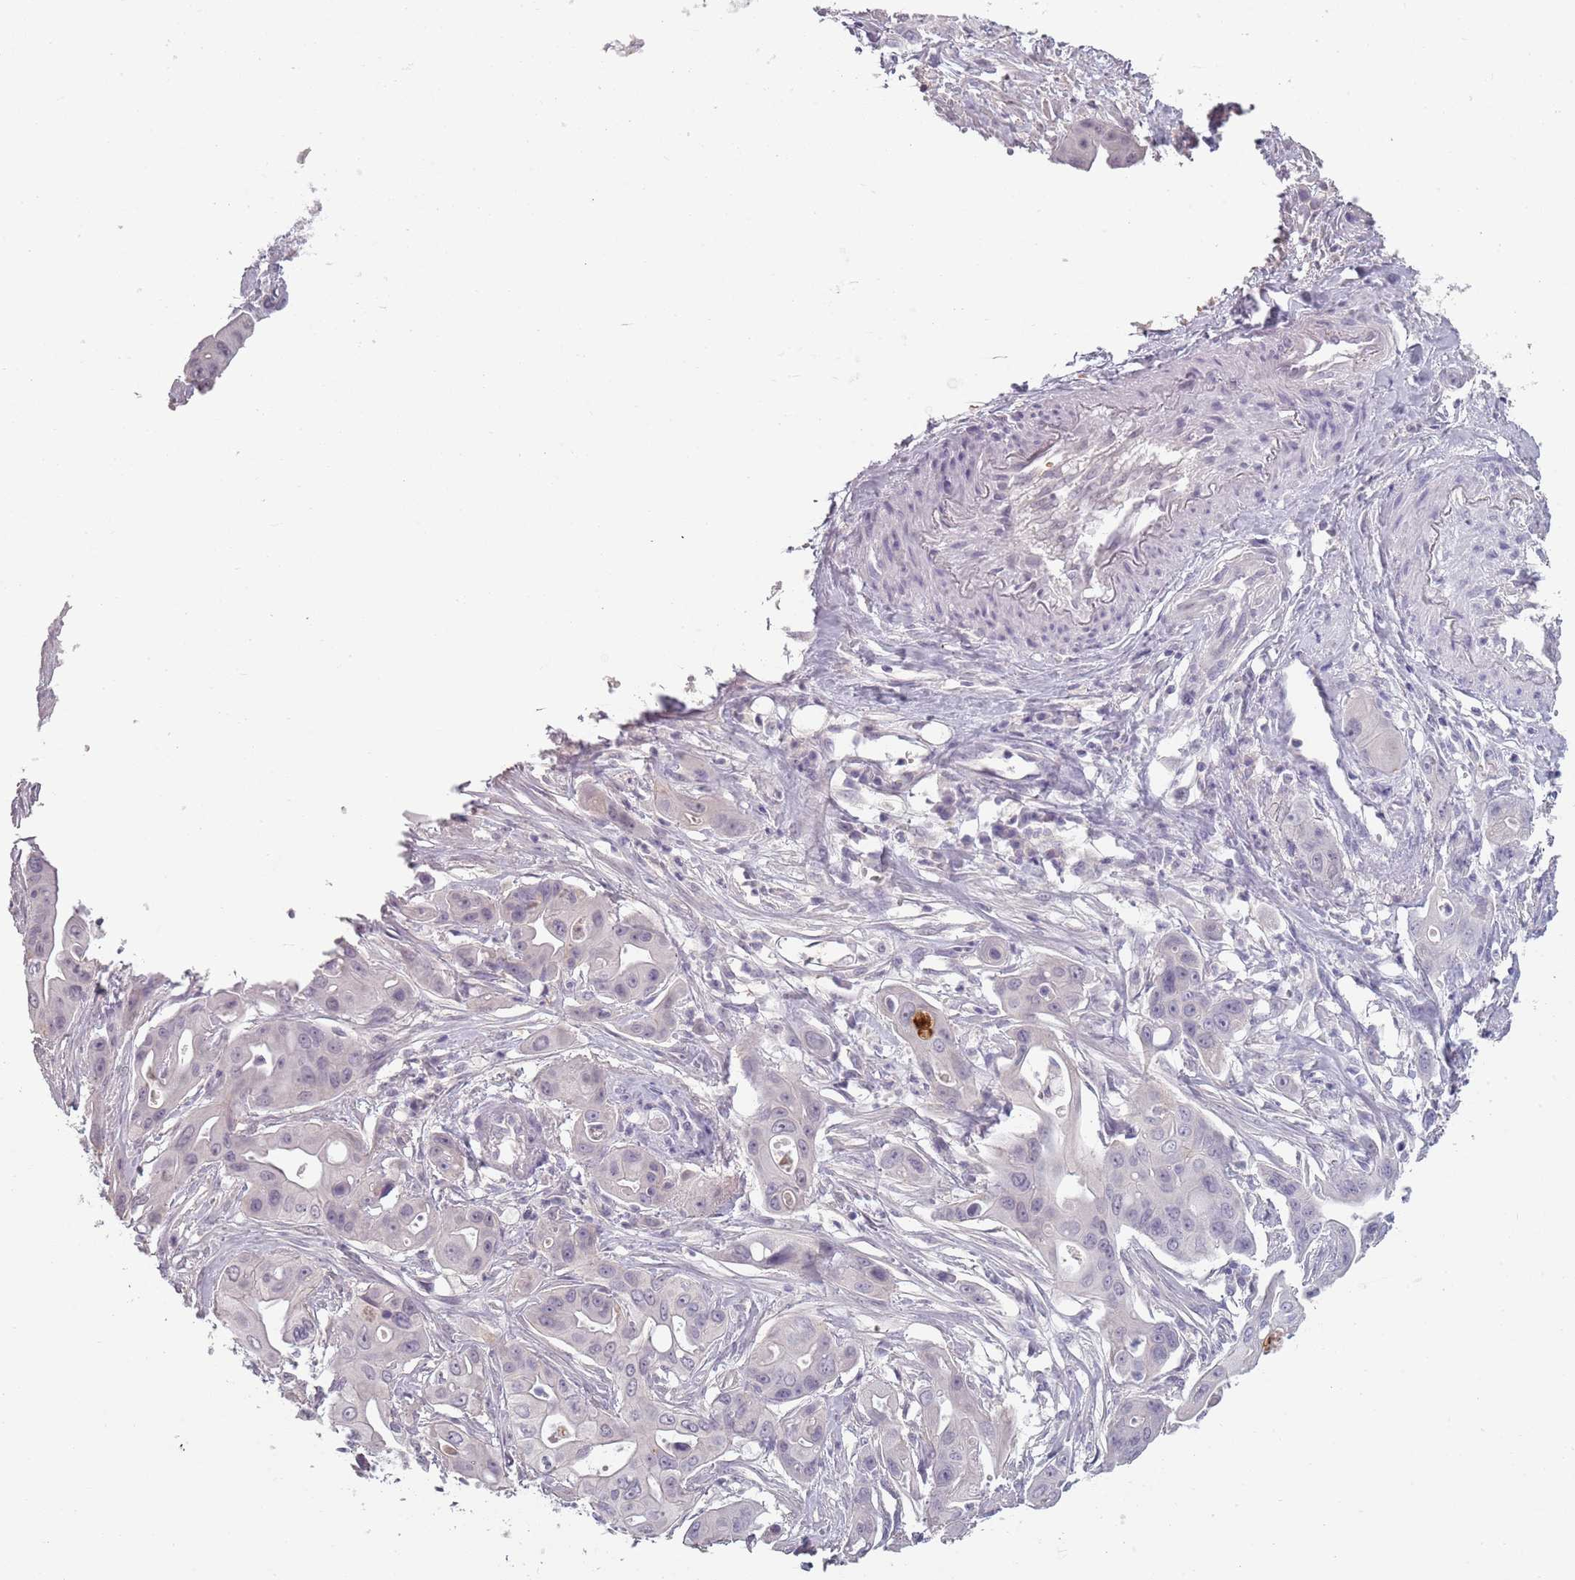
{"staining": {"intensity": "negative", "quantity": "none", "location": "none"}, "tissue": "ovarian cancer", "cell_type": "Tumor cells", "image_type": "cancer", "snomed": [{"axis": "morphology", "description": "Cystadenocarcinoma, mucinous, NOS"}, {"axis": "topography", "description": "Ovary"}], "caption": "Protein analysis of ovarian mucinous cystadenocarcinoma reveals no significant positivity in tumor cells. (DAB immunohistochemistry, high magnification).", "gene": "PIEZO1", "patient": {"sex": "female", "age": 70}}